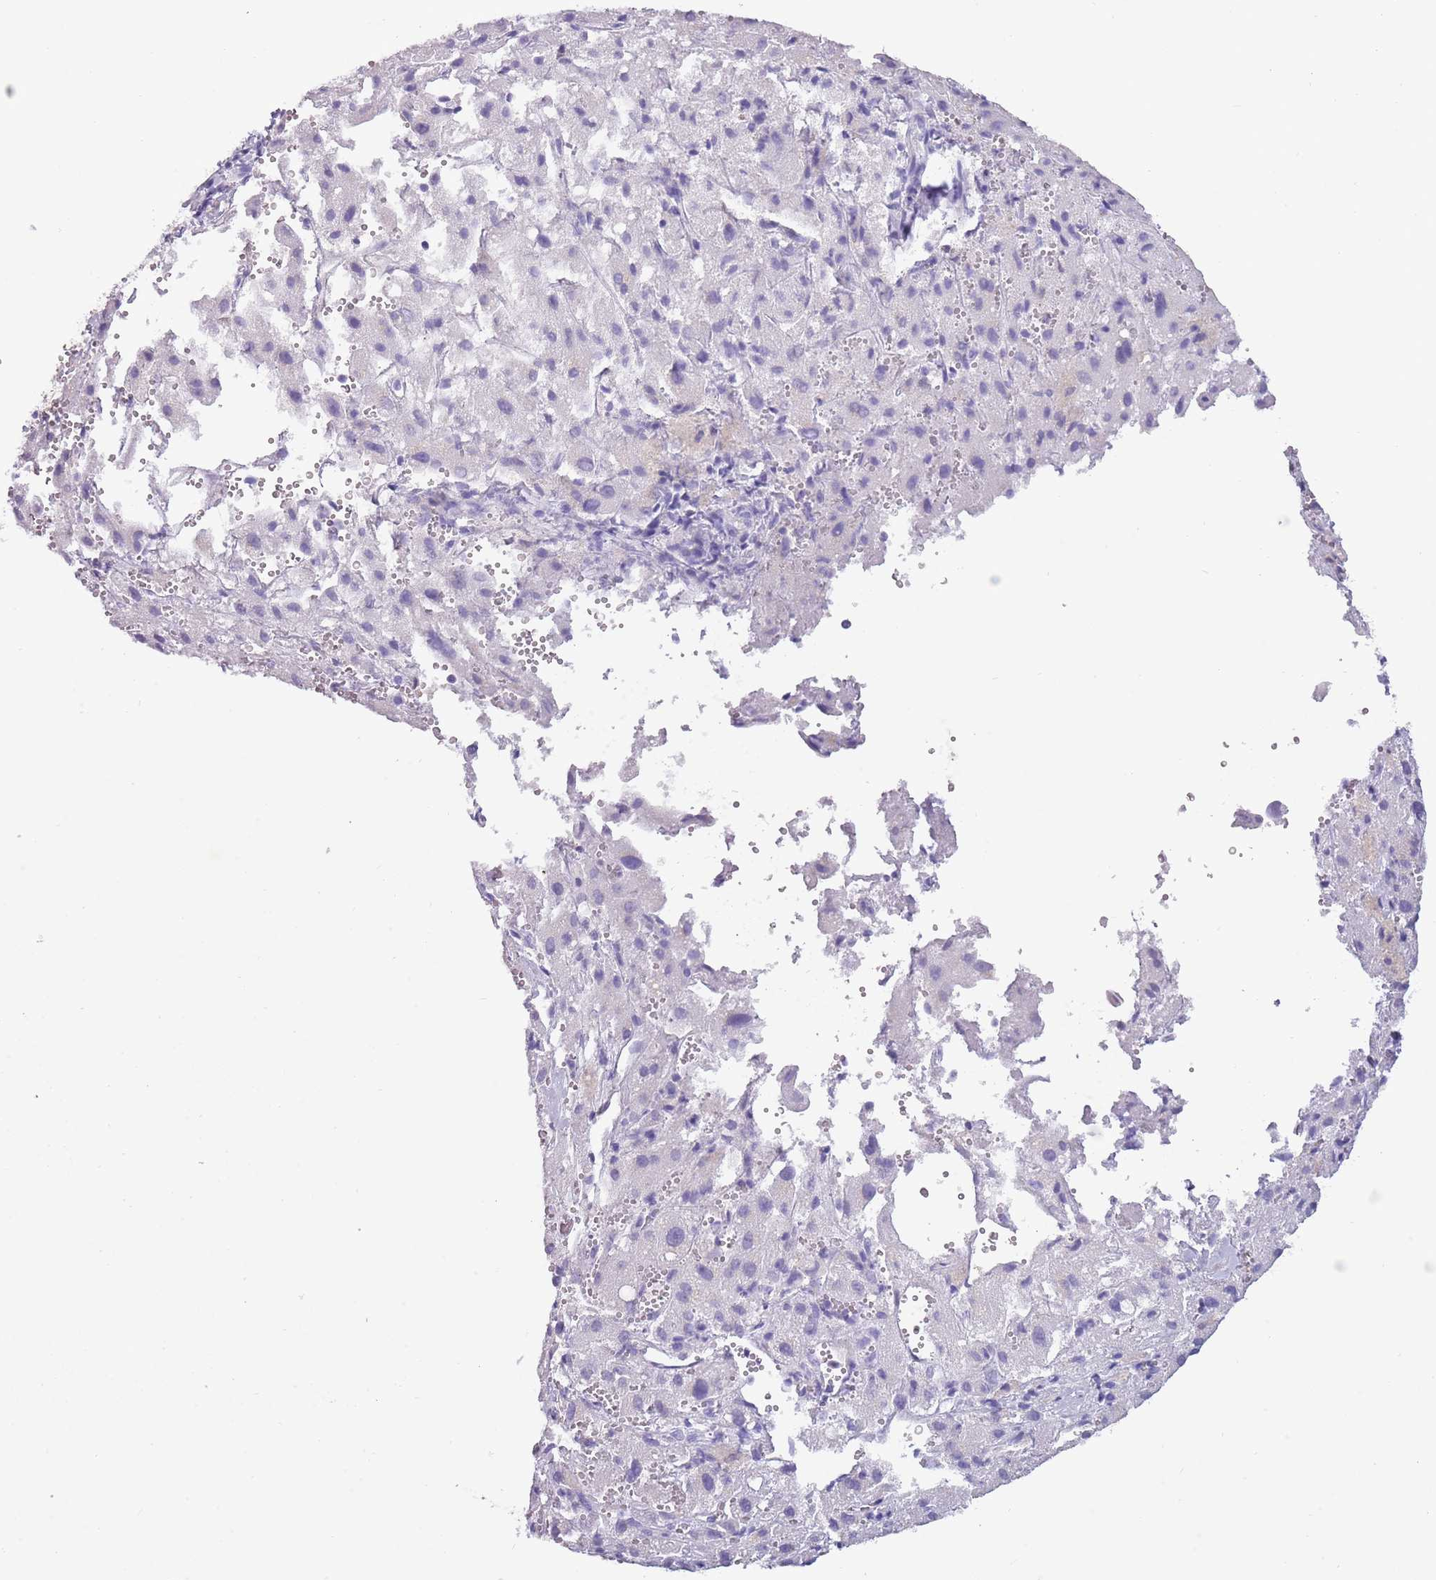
{"staining": {"intensity": "negative", "quantity": "none", "location": "none"}, "tissue": "liver cancer", "cell_type": "Tumor cells", "image_type": "cancer", "snomed": [{"axis": "morphology", "description": "Carcinoma, Hepatocellular, NOS"}, {"axis": "topography", "description": "Liver"}], "caption": "Photomicrograph shows no protein positivity in tumor cells of liver hepatocellular carcinoma tissue. (DAB immunohistochemistry (IHC) visualized using brightfield microscopy, high magnification).", "gene": "NBPF6", "patient": {"sex": "female", "age": 58}}